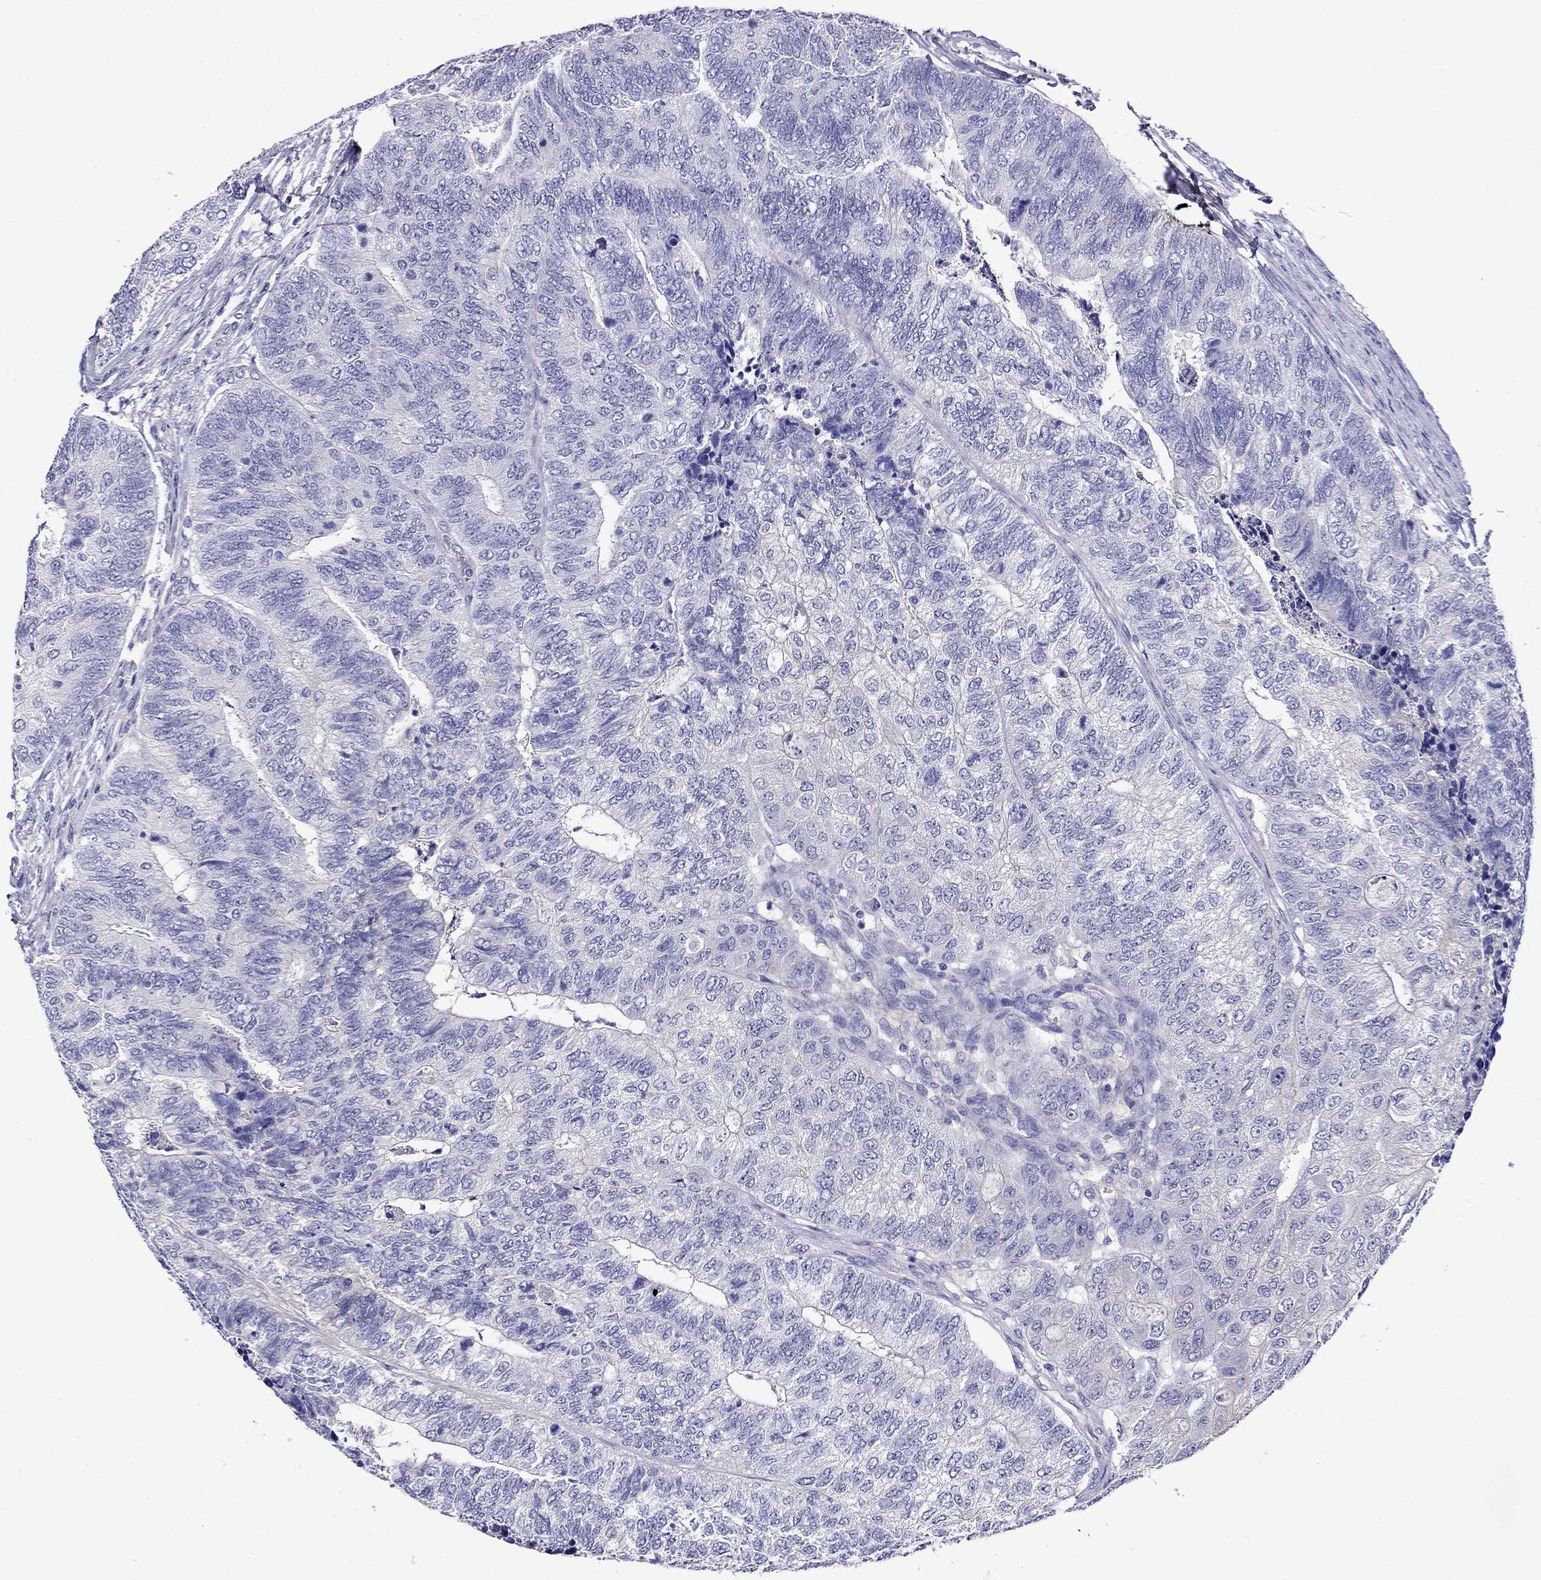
{"staining": {"intensity": "negative", "quantity": "none", "location": "none"}, "tissue": "colorectal cancer", "cell_type": "Tumor cells", "image_type": "cancer", "snomed": [{"axis": "morphology", "description": "Adenocarcinoma, NOS"}, {"axis": "topography", "description": "Colon"}], "caption": "IHC of colorectal adenocarcinoma reveals no positivity in tumor cells. (DAB immunohistochemistry visualized using brightfield microscopy, high magnification).", "gene": "SCG2", "patient": {"sex": "female", "age": 67}}